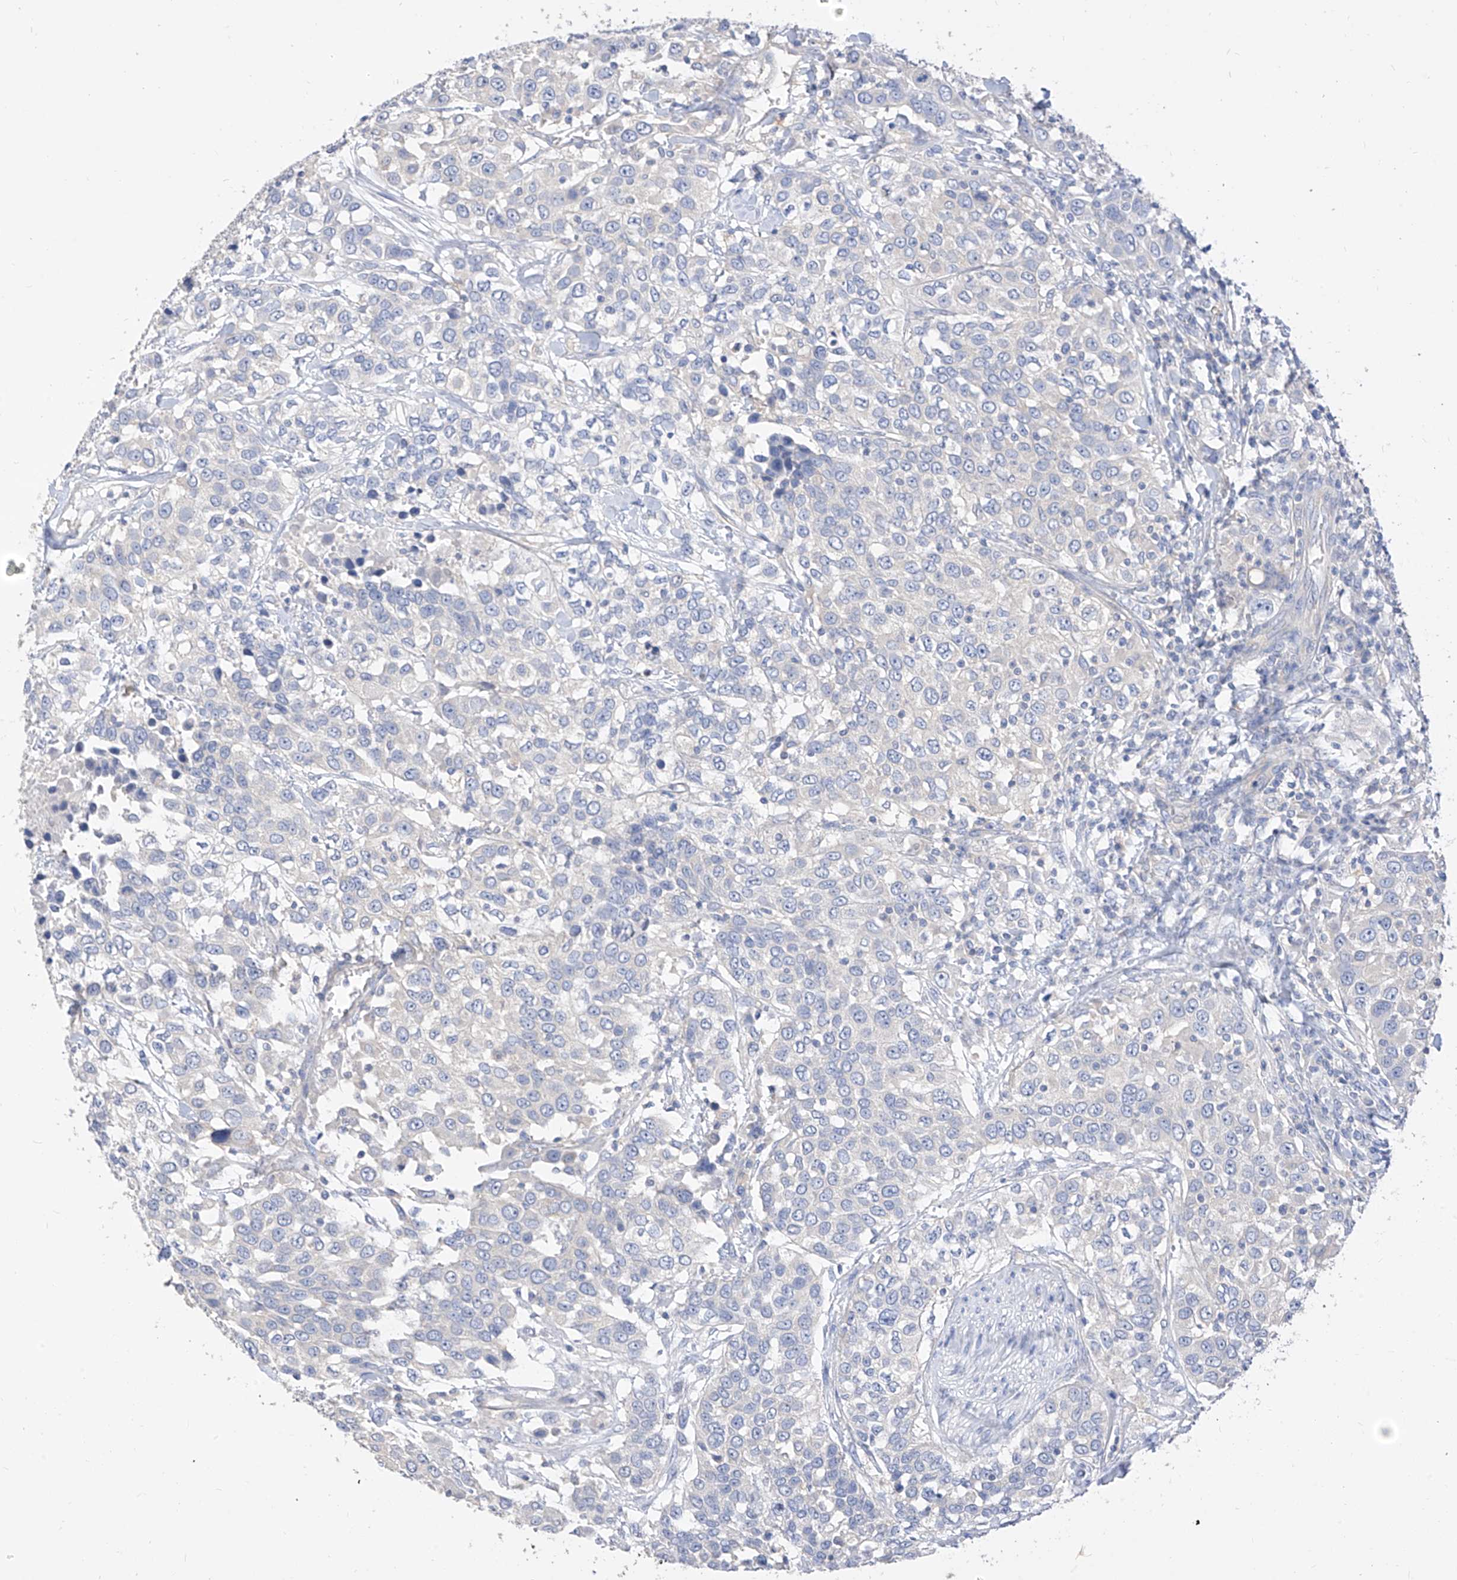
{"staining": {"intensity": "negative", "quantity": "none", "location": "none"}, "tissue": "urothelial cancer", "cell_type": "Tumor cells", "image_type": "cancer", "snomed": [{"axis": "morphology", "description": "Urothelial carcinoma, High grade"}, {"axis": "topography", "description": "Urinary bladder"}], "caption": "High magnification brightfield microscopy of urothelial carcinoma (high-grade) stained with DAB (brown) and counterstained with hematoxylin (blue): tumor cells show no significant staining.", "gene": "ZZEF1", "patient": {"sex": "female", "age": 80}}